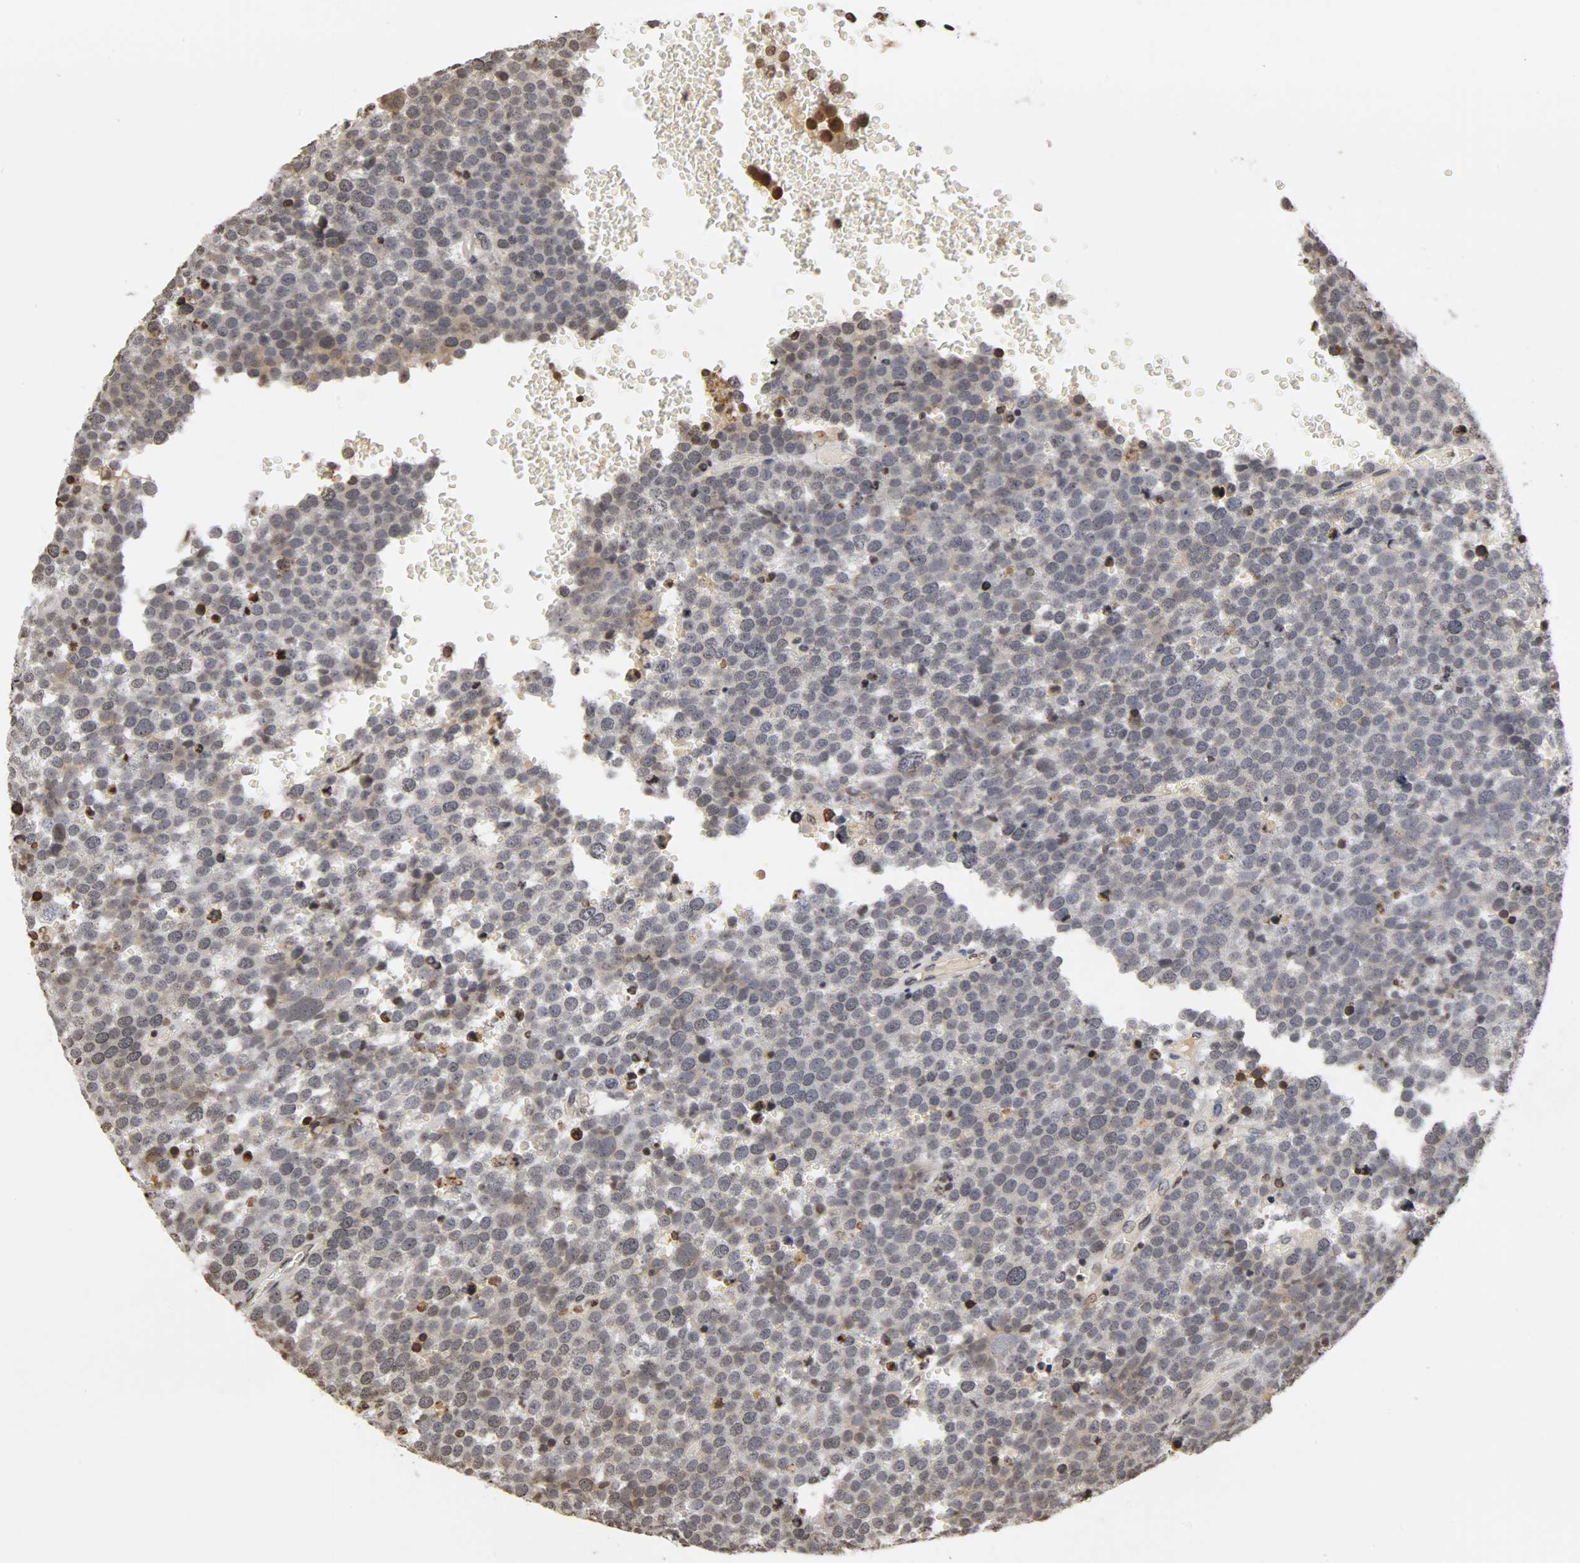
{"staining": {"intensity": "weak", "quantity": "<25%", "location": "cytoplasmic/membranous"}, "tissue": "testis cancer", "cell_type": "Tumor cells", "image_type": "cancer", "snomed": [{"axis": "morphology", "description": "Seminoma, NOS"}, {"axis": "topography", "description": "Testis"}], "caption": "The histopathology image displays no staining of tumor cells in testis cancer (seminoma).", "gene": "ERCC2", "patient": {"sex": "male", "age": 71}}